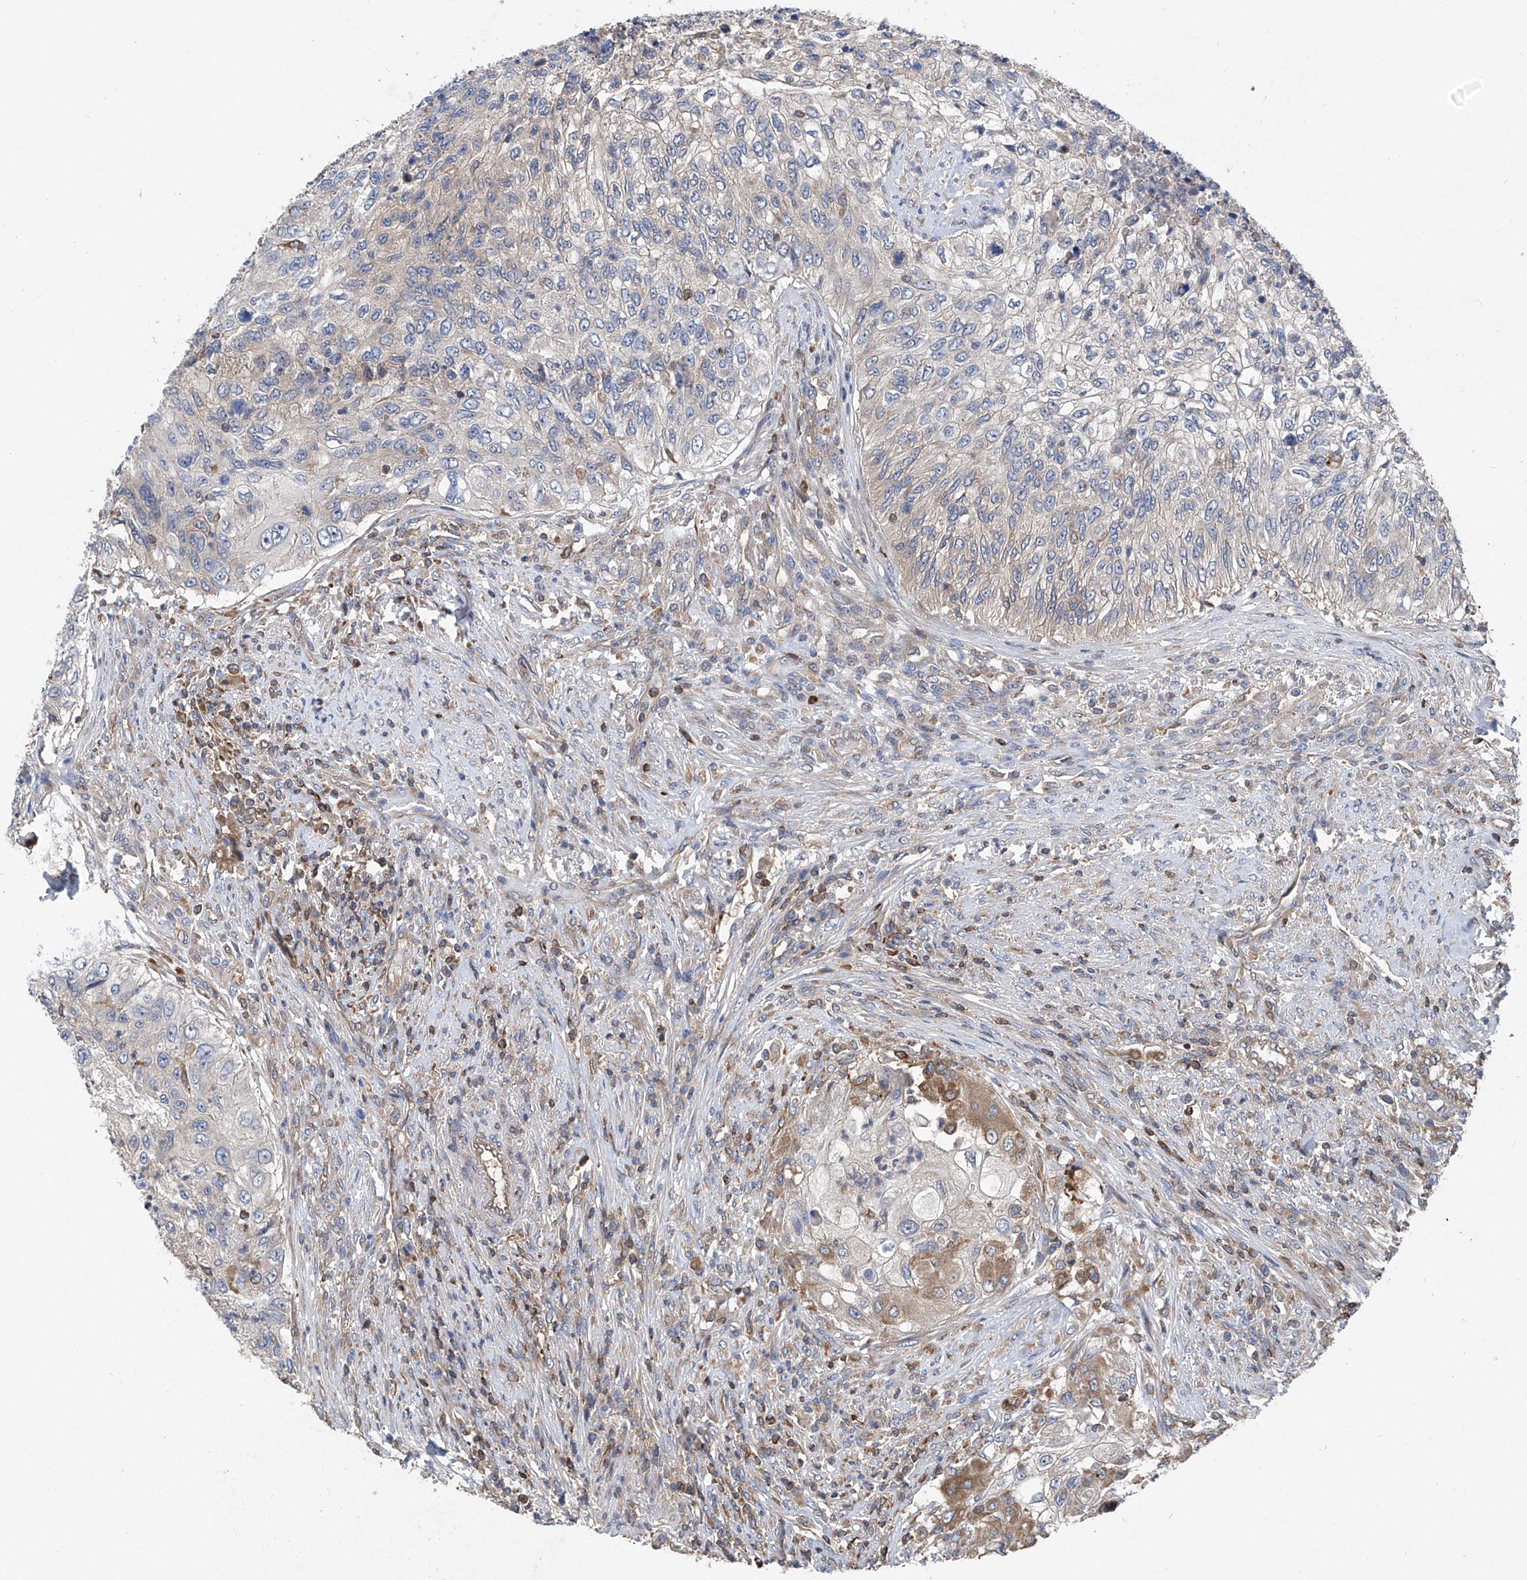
{"staining": {"intensity": "moderate", "quantity": "<25%", "location": "cytoplasmic/membranous"}, "tissue": "urothelial cancer", "cell_type": "Tumor cells", "image_type": "cancer", "snomed": [{"axis": "morphology", "description": "Urothelial carcinoma, High grade"}, {"axis": "topography", "description": "Urinary bladder"}], "caption": "High-grade urothelial carcinoma stained with DAB (3,3'-diaminobenzidine) immunohistochemistry demonstrates low levels of moderate cytoplasmic/membranous staining in approximately <25% of tumor cells. The staining is performed using DAB brown chromogen to label protein expression. The nuclei are counter-stained blue using hematoxylin.", "gene": "TRIM38", "patient": {"sex": "female", "age": 60}}